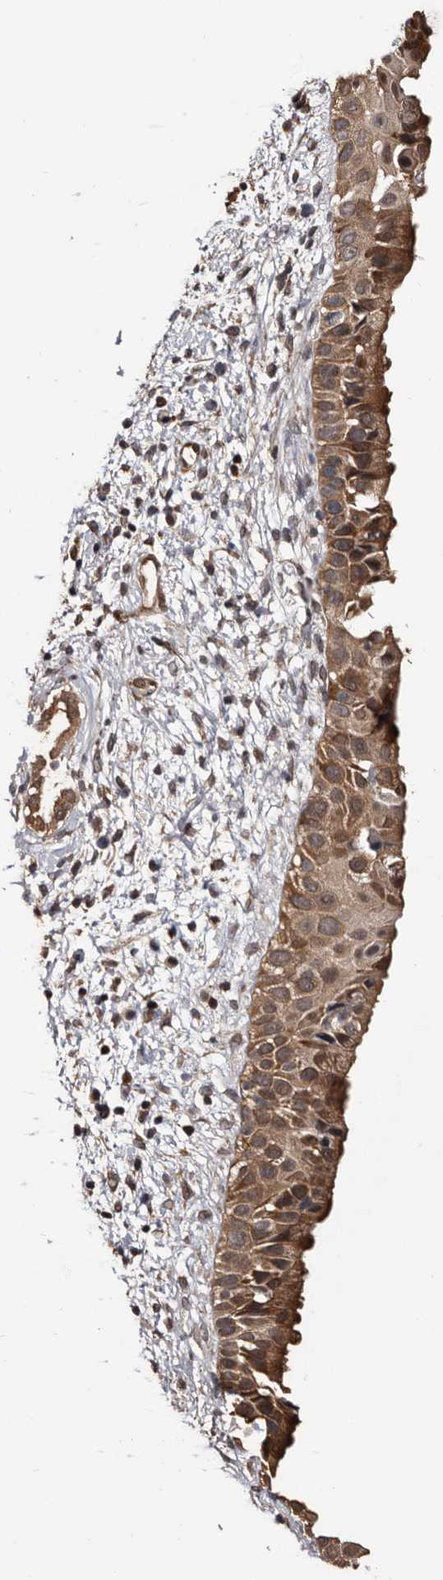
{"staining": {"intensity": "strong", "quantity": ">75%", "location": "cytoplasmic/membranous"}, "tissue": "nasopharynx", "cell_type": "Respiratory epithelial cells", "image_type": "normal", "snomed": [{"axis": "morphology", "description": "Normal tissue, NOS"}, {"axis": "topography", "description": "Nasopharynx"}], "caption": "An immunohistochemistry image of benign tissue is shown. Protein staining in brown labels strong cytoplasmic/membranous positivity in nasopharynx within respiratory epithelial cells.", "gene": "TTI2", "patient": {"sex": "male", "age": 22}}